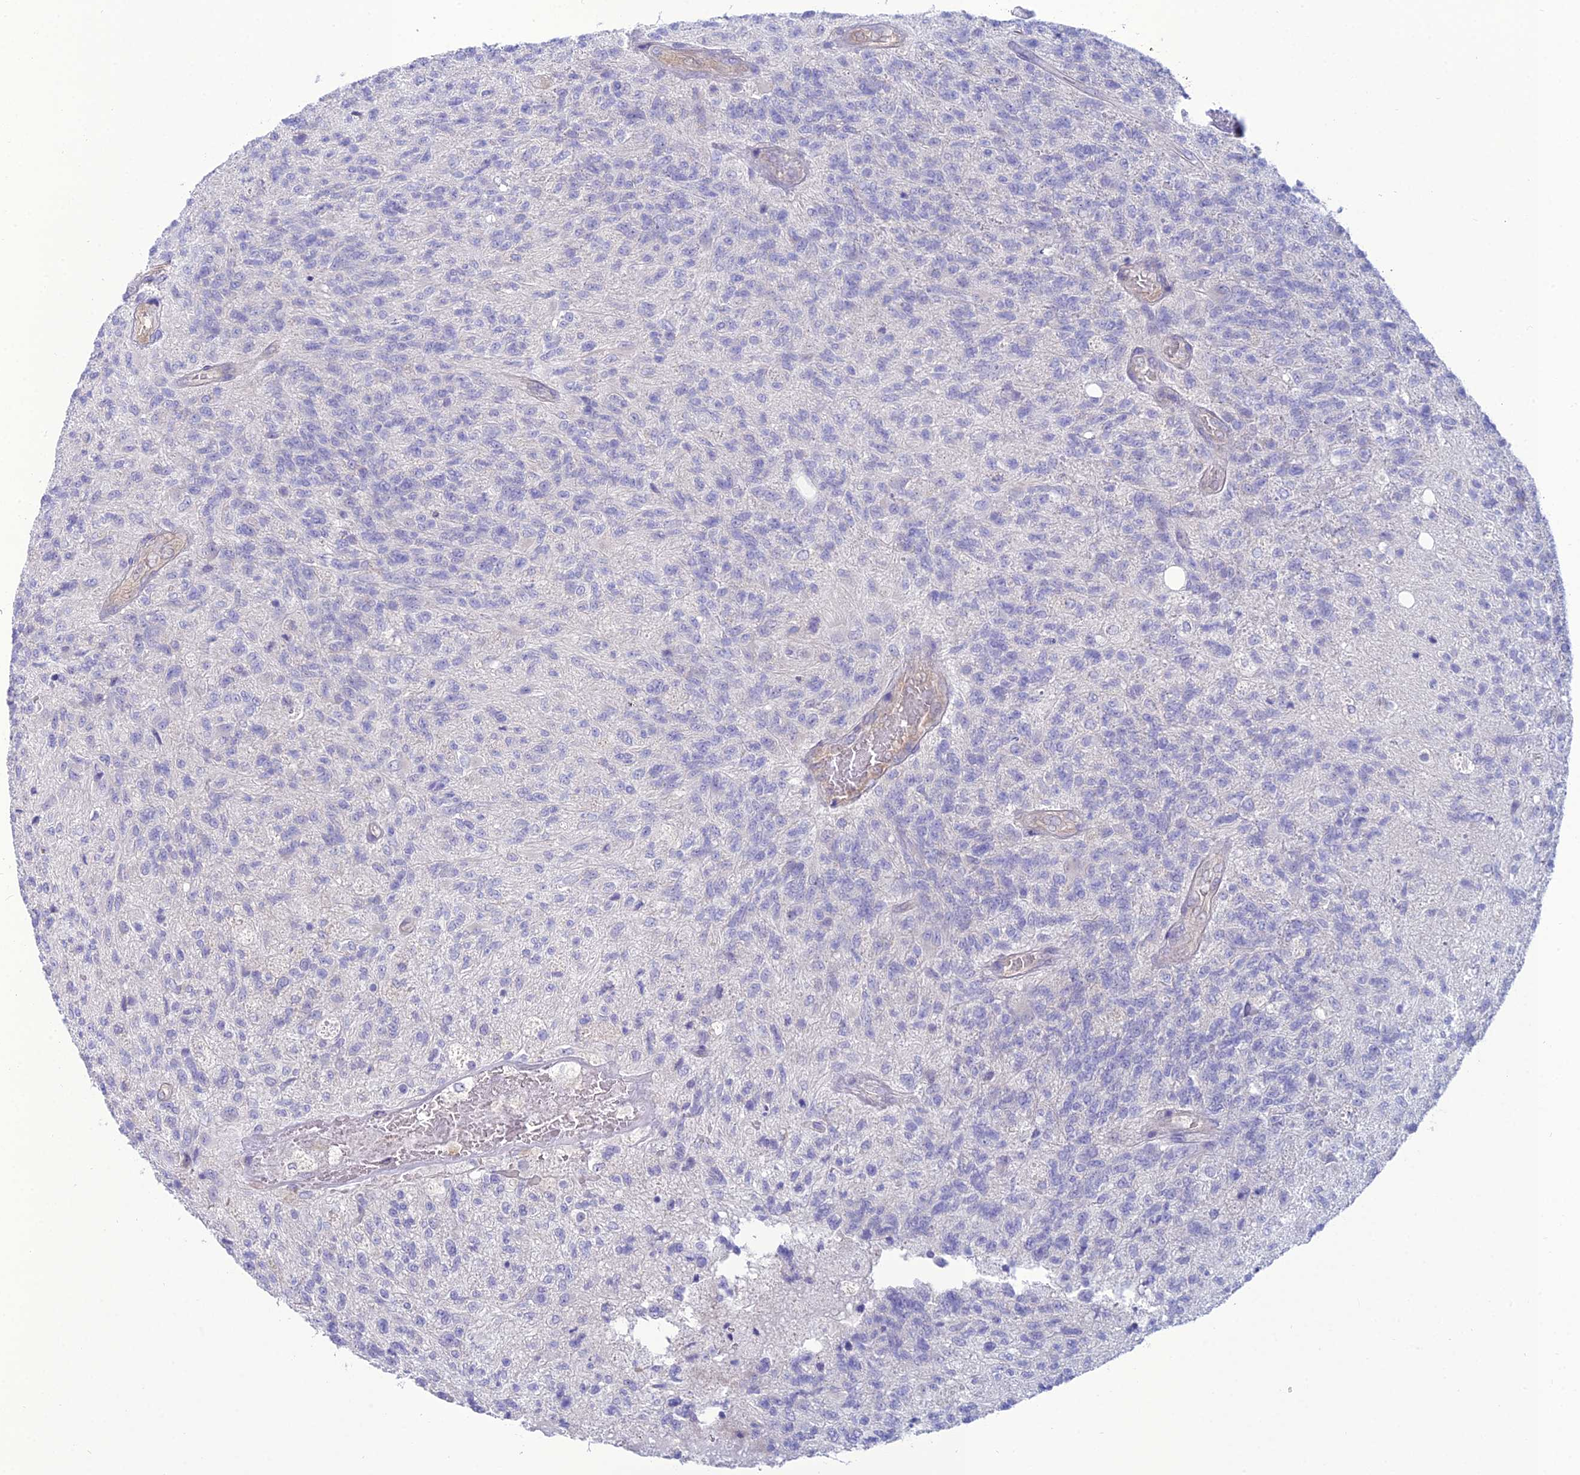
{"staining": {"intensity": "negative", "quantity": "none", "location": "none"}, "tissue": "glioma", "cell_type": "Tumor cells", "image_type": "cancer", "snomed": [{"axis": "morphology", "description": "Glioma, malignant, High grade"}, {"axis": "topography", "description": "Brain"}], "caption": "Glioma was stained to show a protein in brown. There is no significant staining in tumor cells.", "gene": "GNPNAT1", "patient": {"sex": "male", "age": 56}}